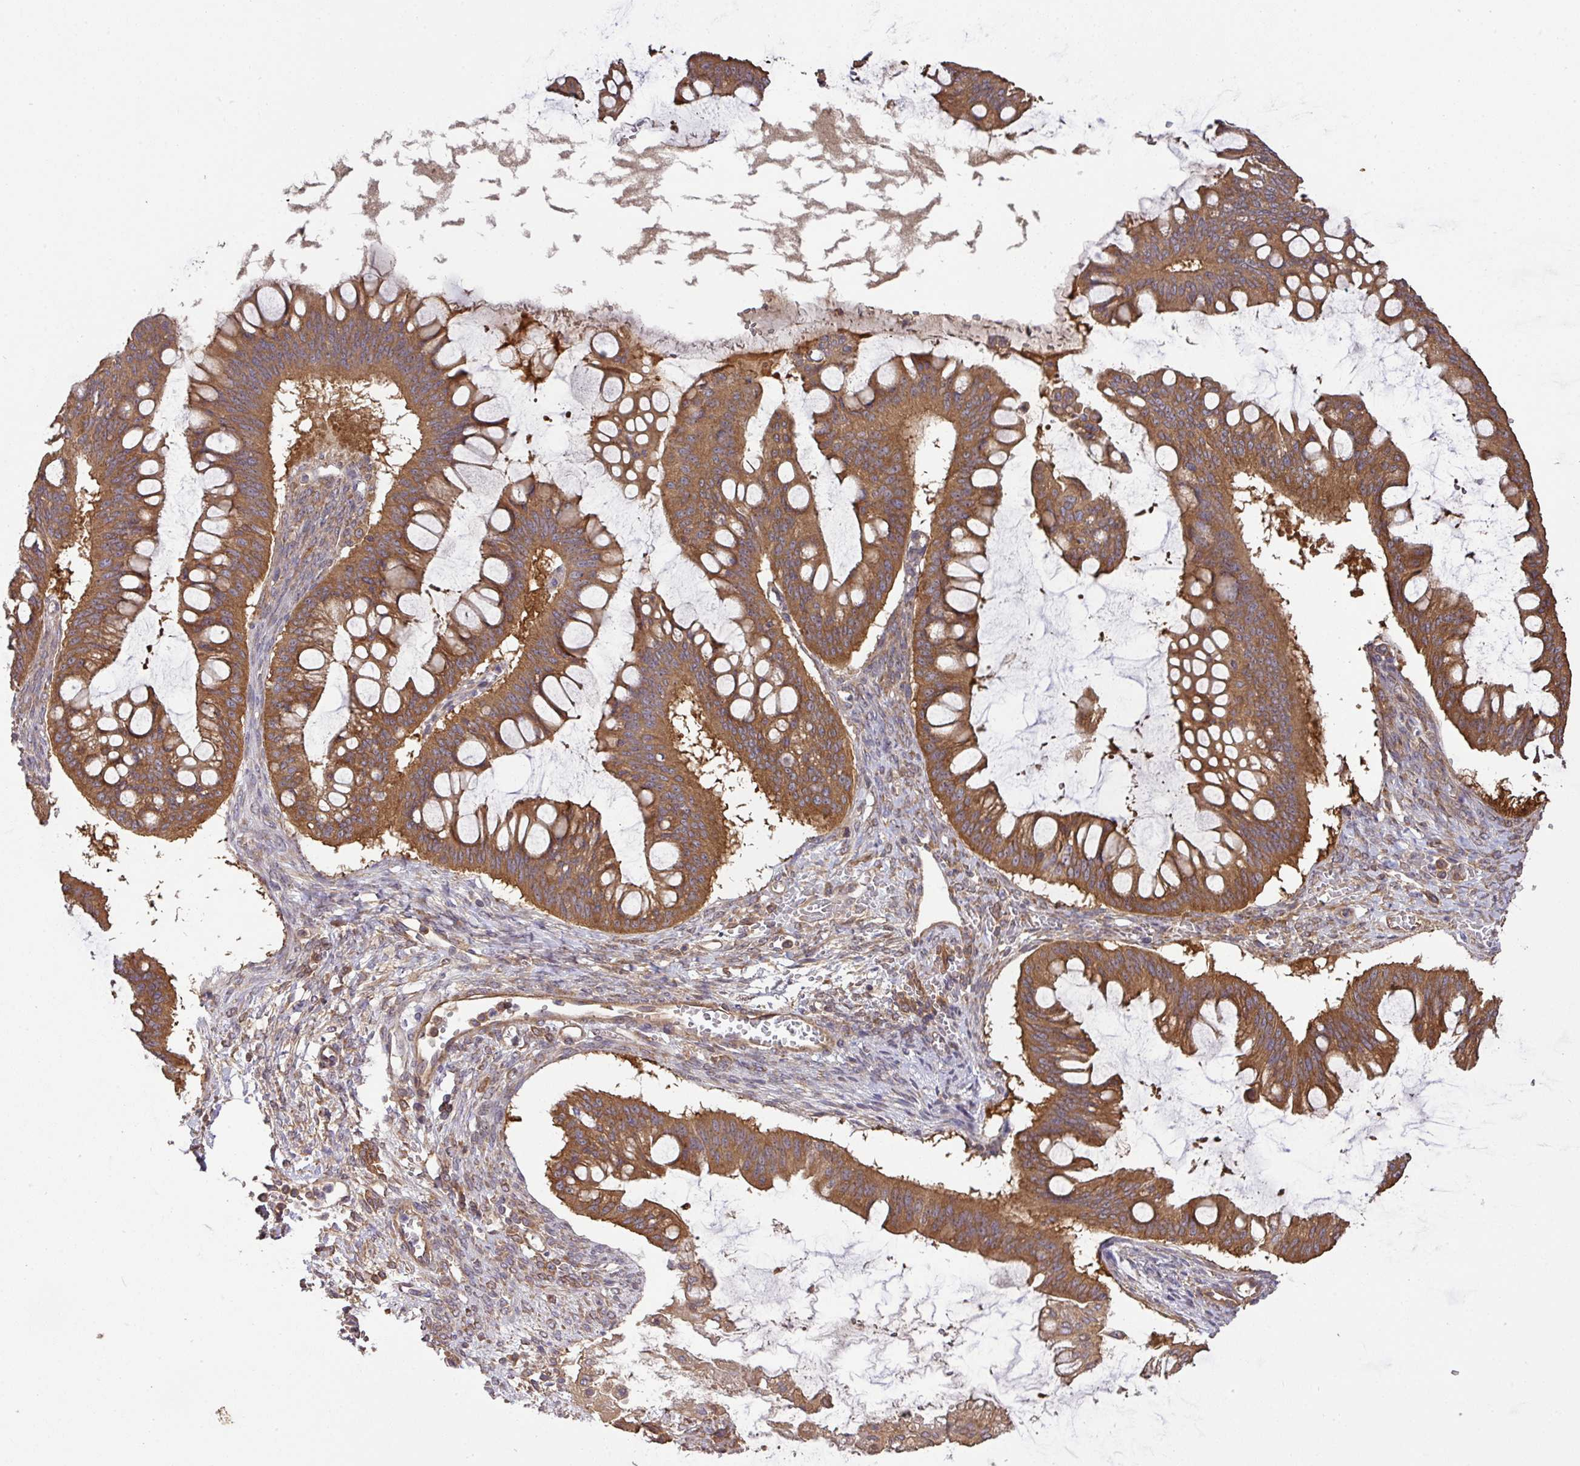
{"staining": {"intensity": "moderate", "quantity": ">75%", "location": "cytoplasmic/membranous"}, "tissue": "ovarian cancer", "cell_type": "Tumor cells", "image_type": "cancer", "snomed": [{"axis": "morphology", "description": "Cystadenocarcinoma, mucinous, NOS"}, {"axis": "topography", "description": "Ovary"}], "caption": "High-magnification brightfield microscopy of mucinous cystadenocarcinoma (ovarian) stained with DAB (3,3'-diaminobenzidine) (brown) and counterstained with hematoxylin (blue). tumor cells exhibit moderate cytoplasmic/membranous positivity is identified in about>75% of cells.", "gene": "GSPT1", "patient": {"sex": "female", "age": 73}}